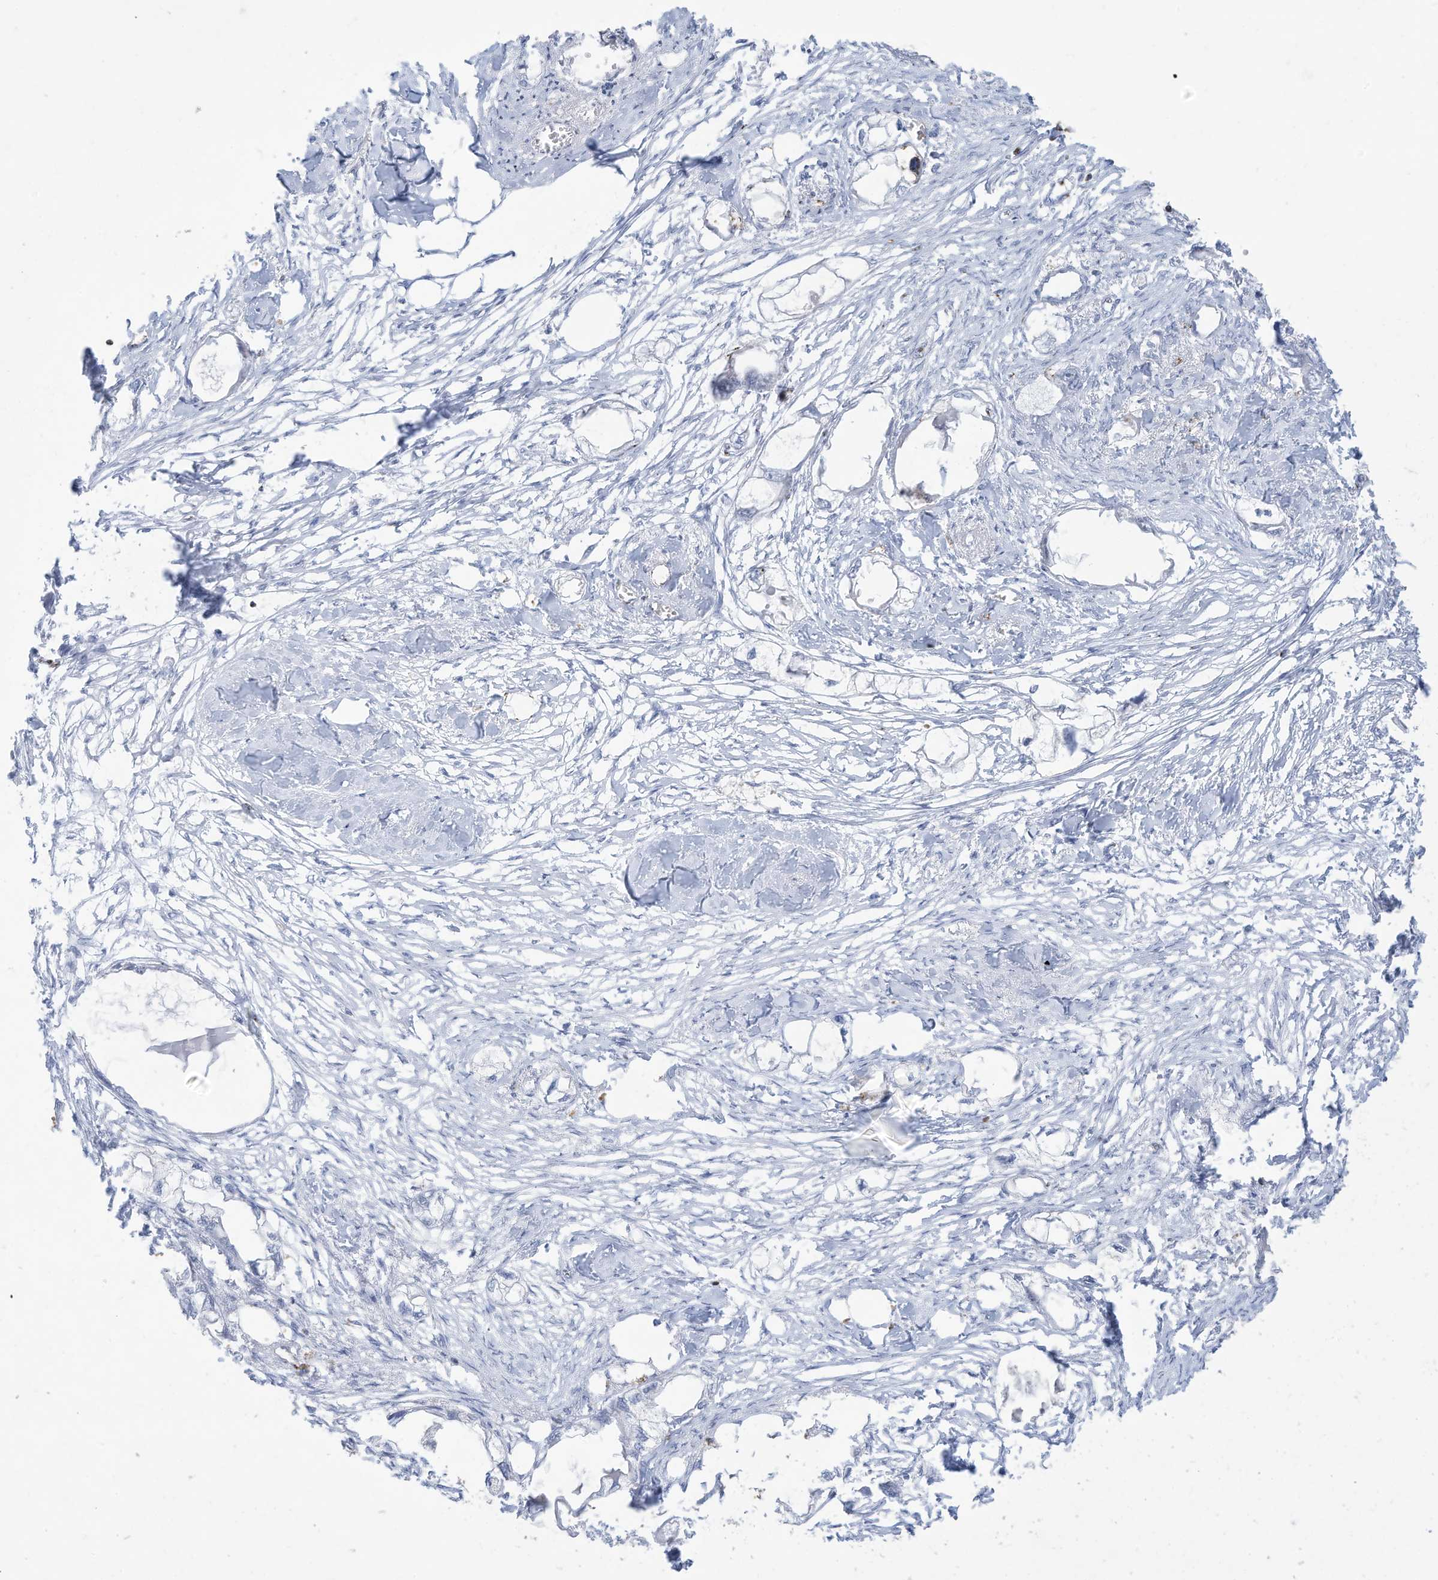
{"staining": {"intensity": "negative", "quantity": "none", "location": "none"}, "tissue": "endometrial cancer", "cell_type": "Tumor cells", "image_type": "cancer", "snomed": [{"axis": "morphology", "description": "Adenocarcinoma, NOS"}, {"axis": "morphology", "description": "Adenocarcinoma, metastatic, NOS"}, {"axis": "topography", "description": "Adipose tissue"}, {"axis": "topography", "description": "Endometrium"}], "caption": "Immunohistochemistry of human endometrial metastatic adenocarcinoma reveals no expression in tumor cells.", "gene": "THNSL2", "patient": {"sex": "female", "age": 67}}